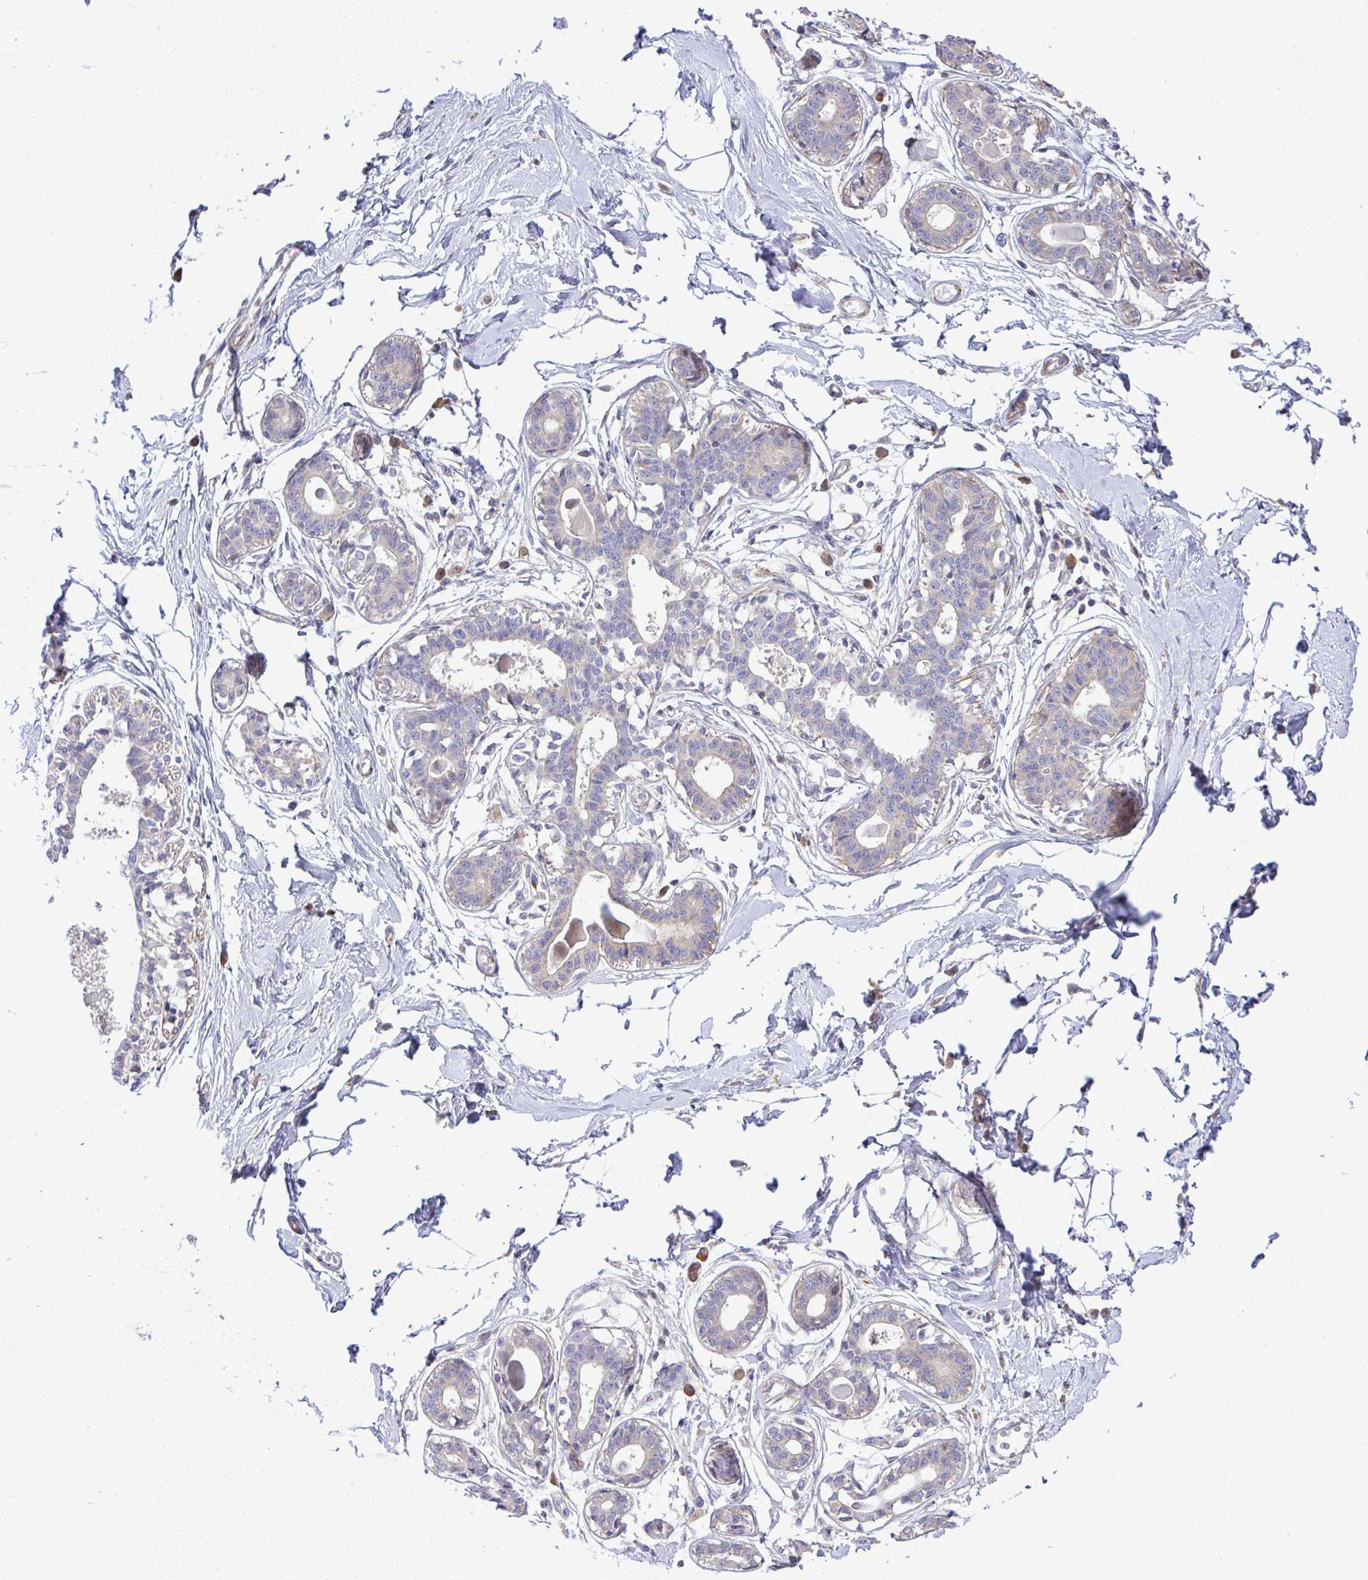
{"staining": {"intensity": "negative", "quantity": "none", "location": "none"}, "tissue": "breast", "cell_type": "Adipocytes", "image_type": "normal", "snomed": [{"axis": "morphology", "description": "Normal tissue, NOS"}, {"axis": "topography", "description": "Breast"}], "caption": "Protein analysis of benign breast displays no significant positivity in adipocytes. The staining was performed using DAB (3,3'-diaminobenzidine) to visualize the protein expression in brown, while the nuclei were stained in blue with hematoxylin (Magnification: 20x).", "gene": "GRID2", "patient": {"sex": "female", "age": 45}}